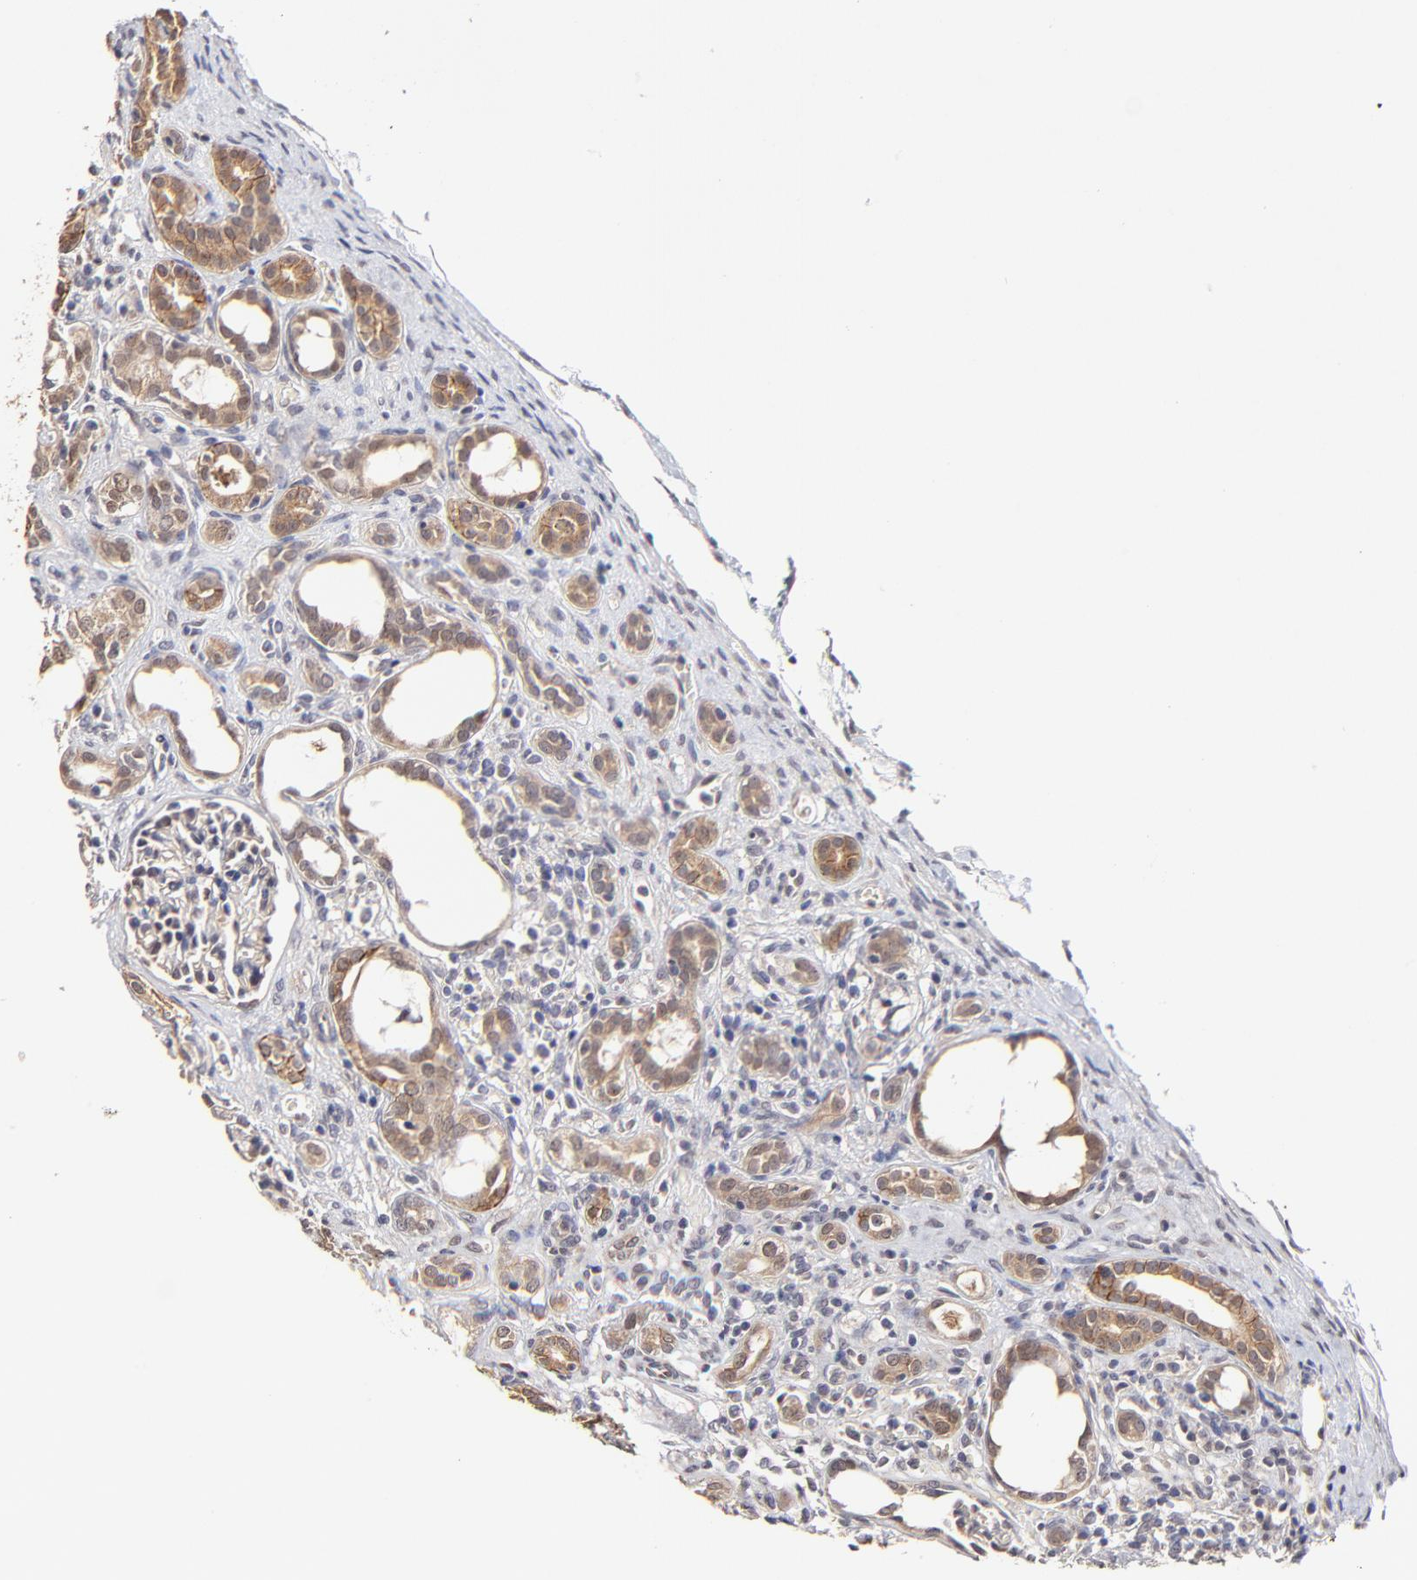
{"staining": {"intensity": "weak", "quantity": "25%-75%", "location": "cytoplasmic/membranous"}, "tissue": "kidney", "cell_type": "Cells in glomeruli", "image_type": "normal", "snomed": [{"axis": "morphology", "description": "Normal tissue, NOS"}, {"axis": "topography", "description": "Kidney"}], "caption": "DAB immunohistochemical staining of unremarkable human kidney demonstrates weak cytoplasmic/membranous protein positivity in about 25%-75% of cells in glomeruli. The staining was performed using DAB (3,3'-diaminobenzidine) to visualize the protein expression in brown, while the nuclei were stained in blue with hematoxylin (Magnification: 20x).", "gene": "ZNF10", "patient": {"sex": "male", "age": 7}}